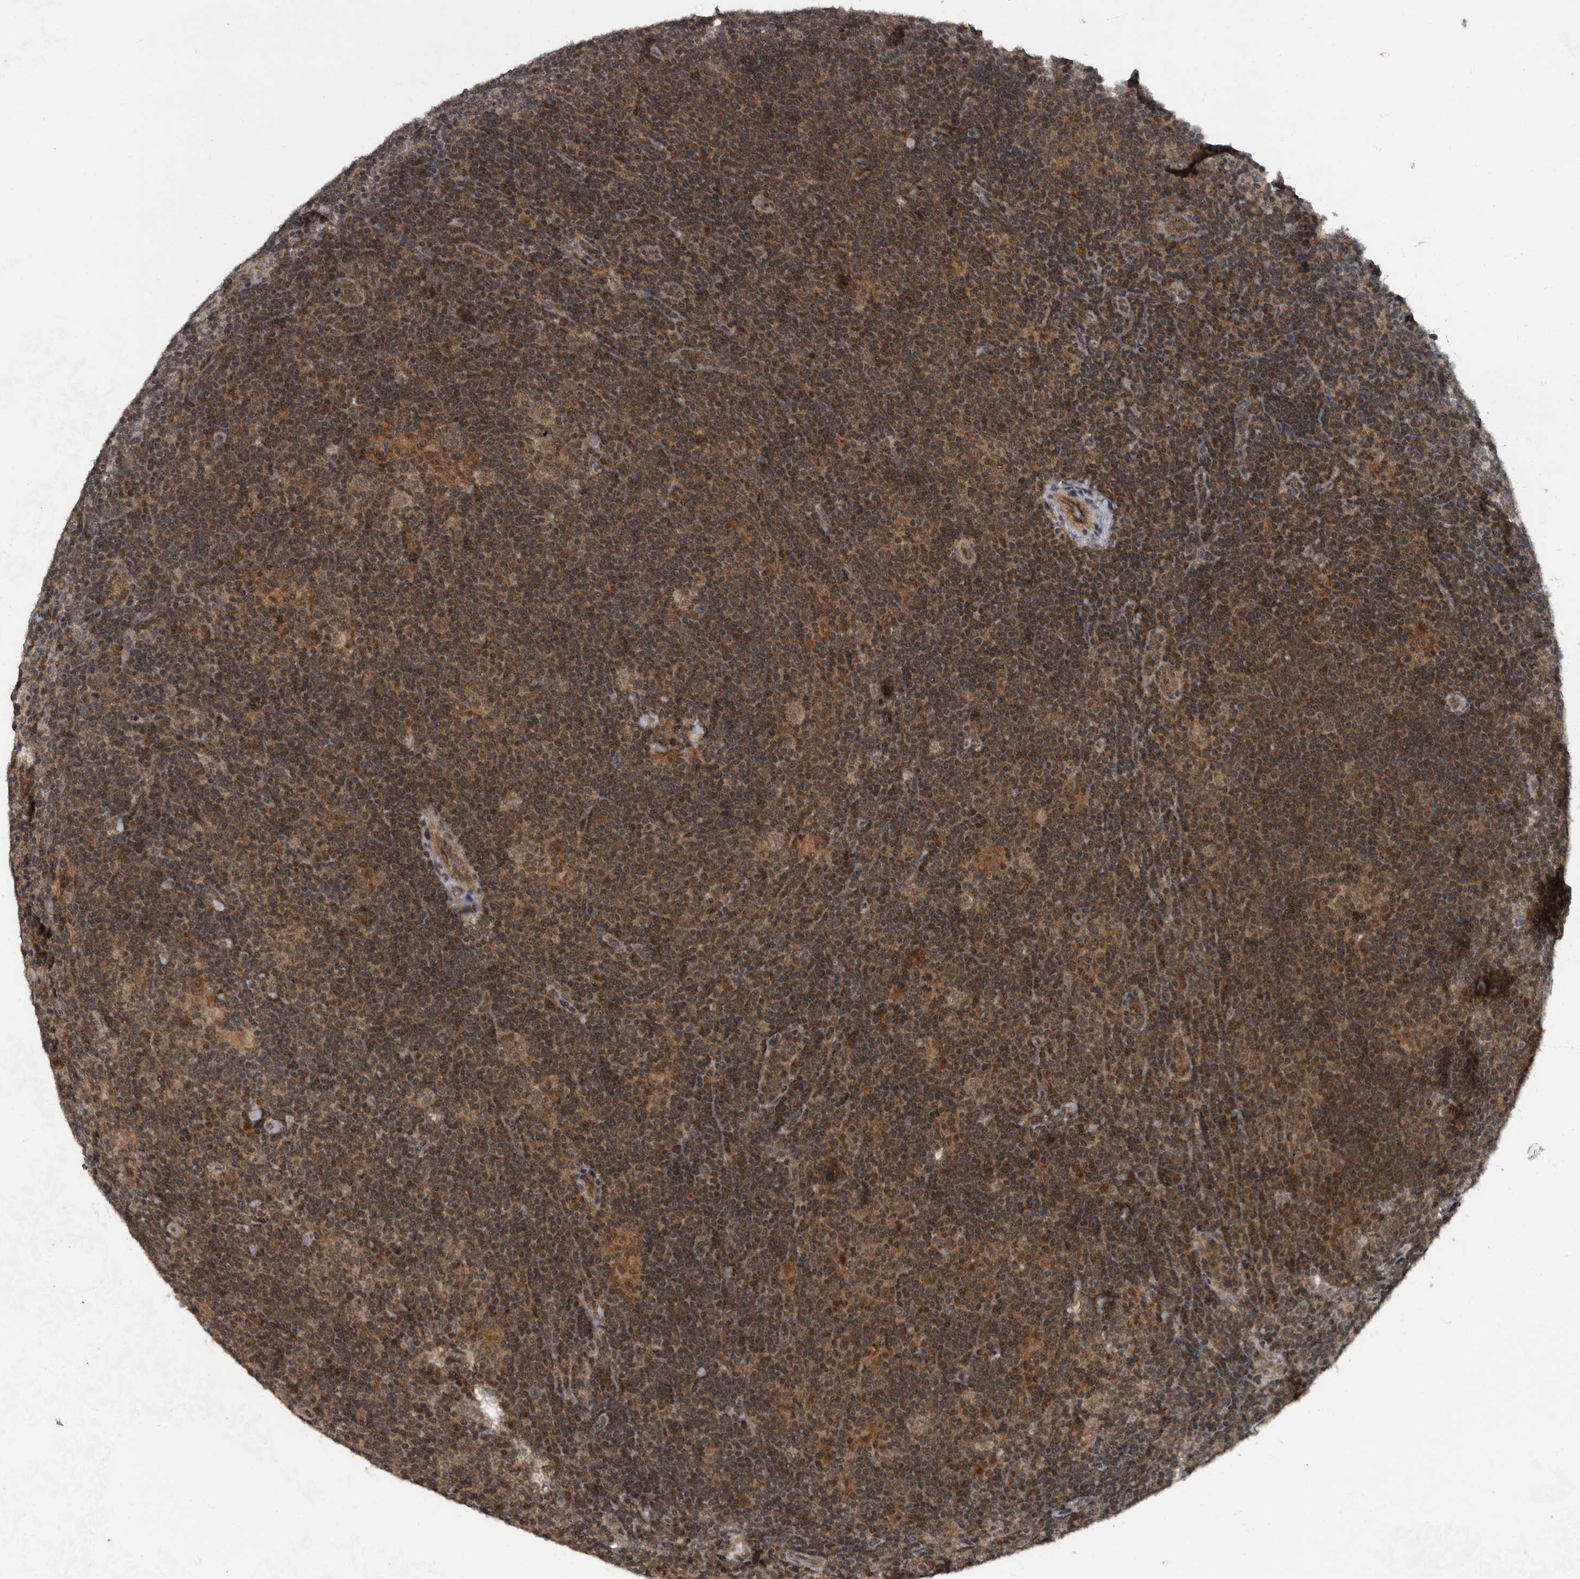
{"staining": {"intensity": "weak", "quantity": "25%-75%", "location": "cytoplasmic/membranous,nuclear"}, "tissue": "lymphoma", "cell_type": "Tumor cells", "image_type": "cancer", "snomed": [{"axis": "morphology", "description": "Hodgkin's disease, NOS"}, {"axis": "topography", "description": "Lymph node"}], "caption": "This photomicrograph displays lymphoma stained with immunohistochemistry (IHC) to label a protein in brown. The cytoplasmic/membranous and nuclear of tumor cells show weak positivity for the protein. Nuclei are counter-stained blue.", "gene": "FOXO1", "patient": {"sex": "female", "age": 57}}